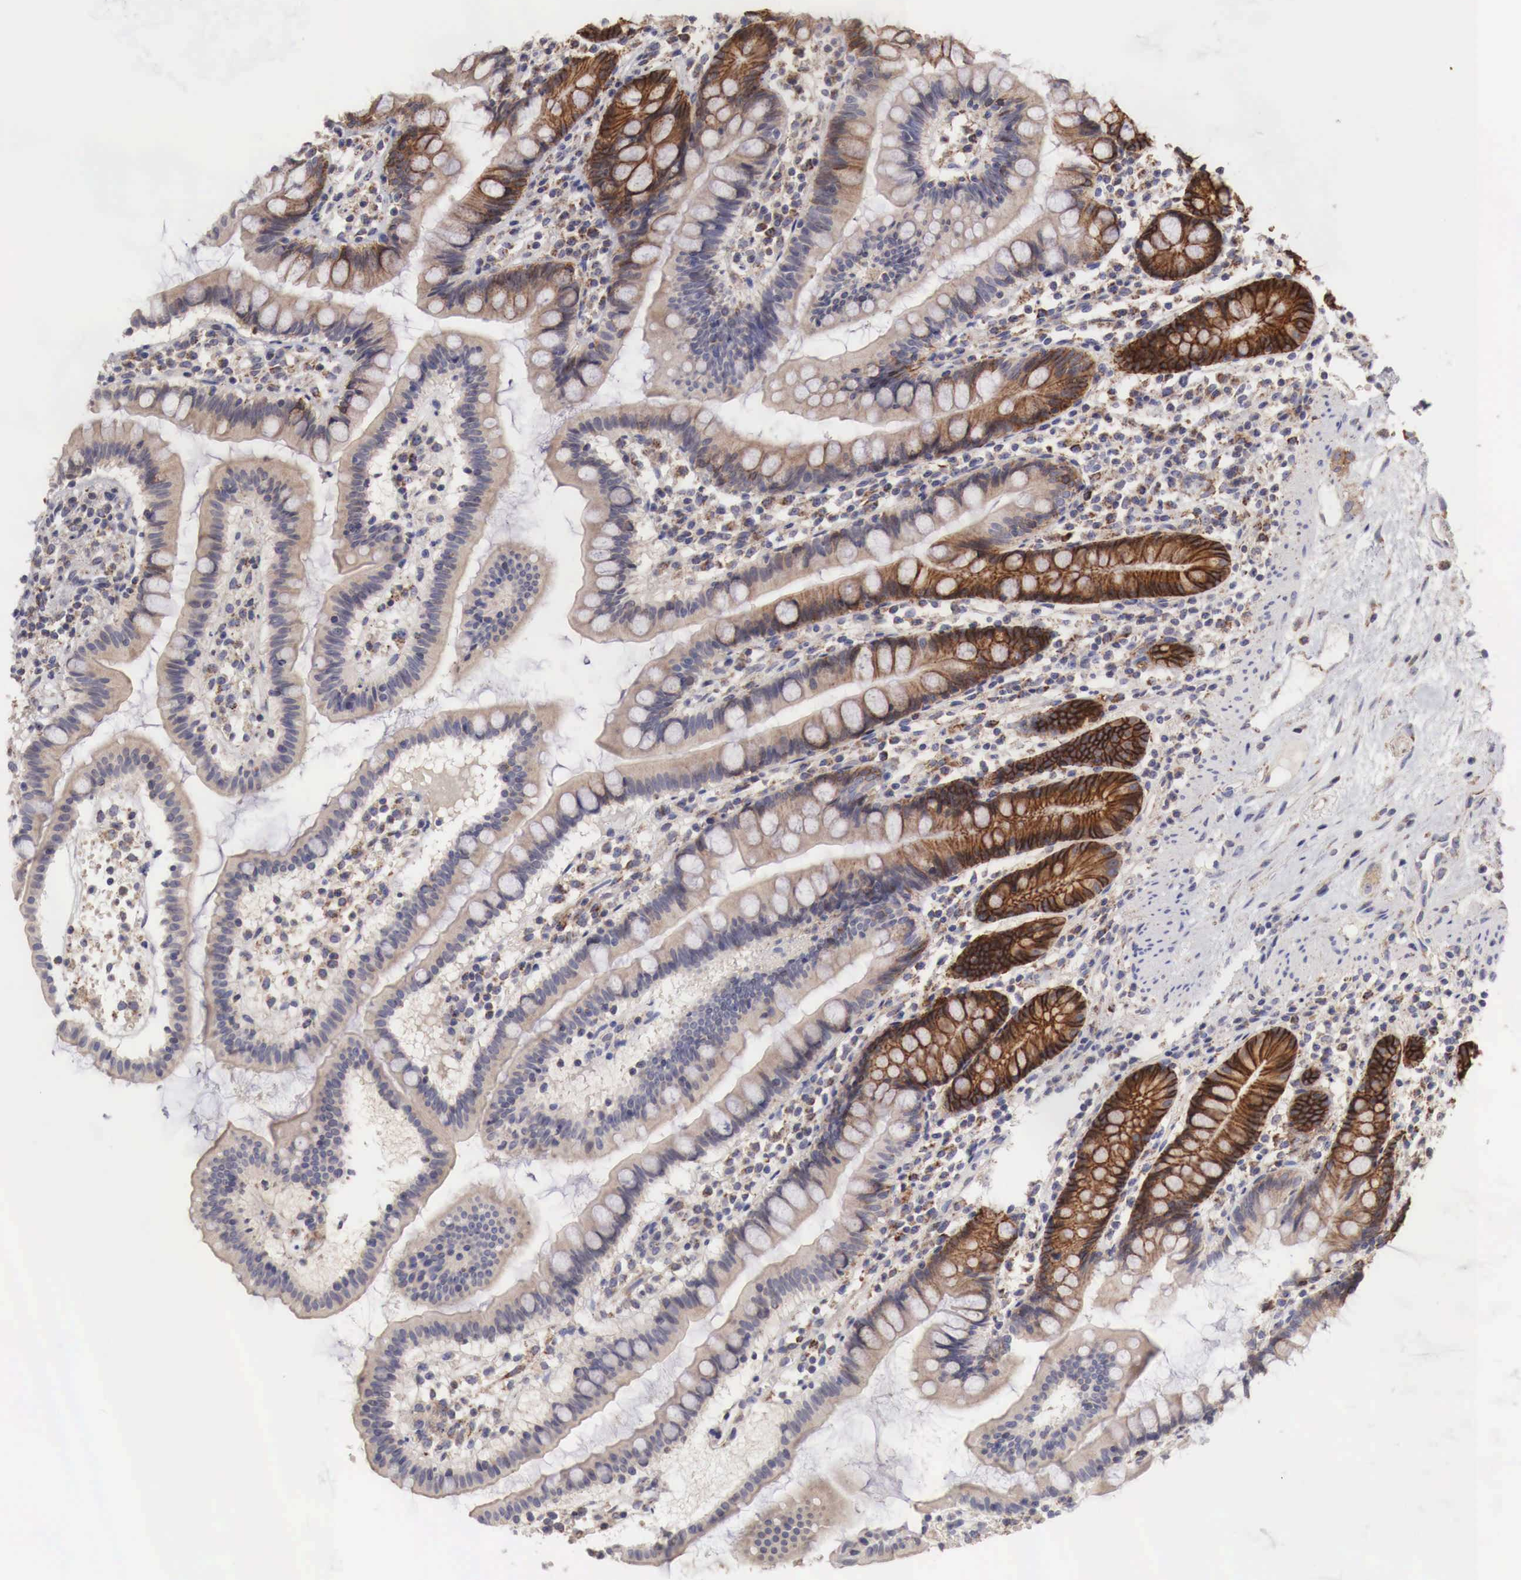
{"staining": {"intensity": "strong", "quantity": ">75%", "location": "cytoplasmic/membranous"}, "tissue": "small intestine", "cell_type": "Glandular cells", "image_type": "normal", "snomed": [{"axis": "morphology", "description": "Normal tissue, NOS"}, {"axis": "topography", "description": "Small intestine"}], "caption": "Glandular cells display high levels of strong cytoplasmic/membranous positivity in about >75% of cells in normal small intestine.", "gene": "XPNPEP3", "patient": {"sex": "female", "age": 51}}